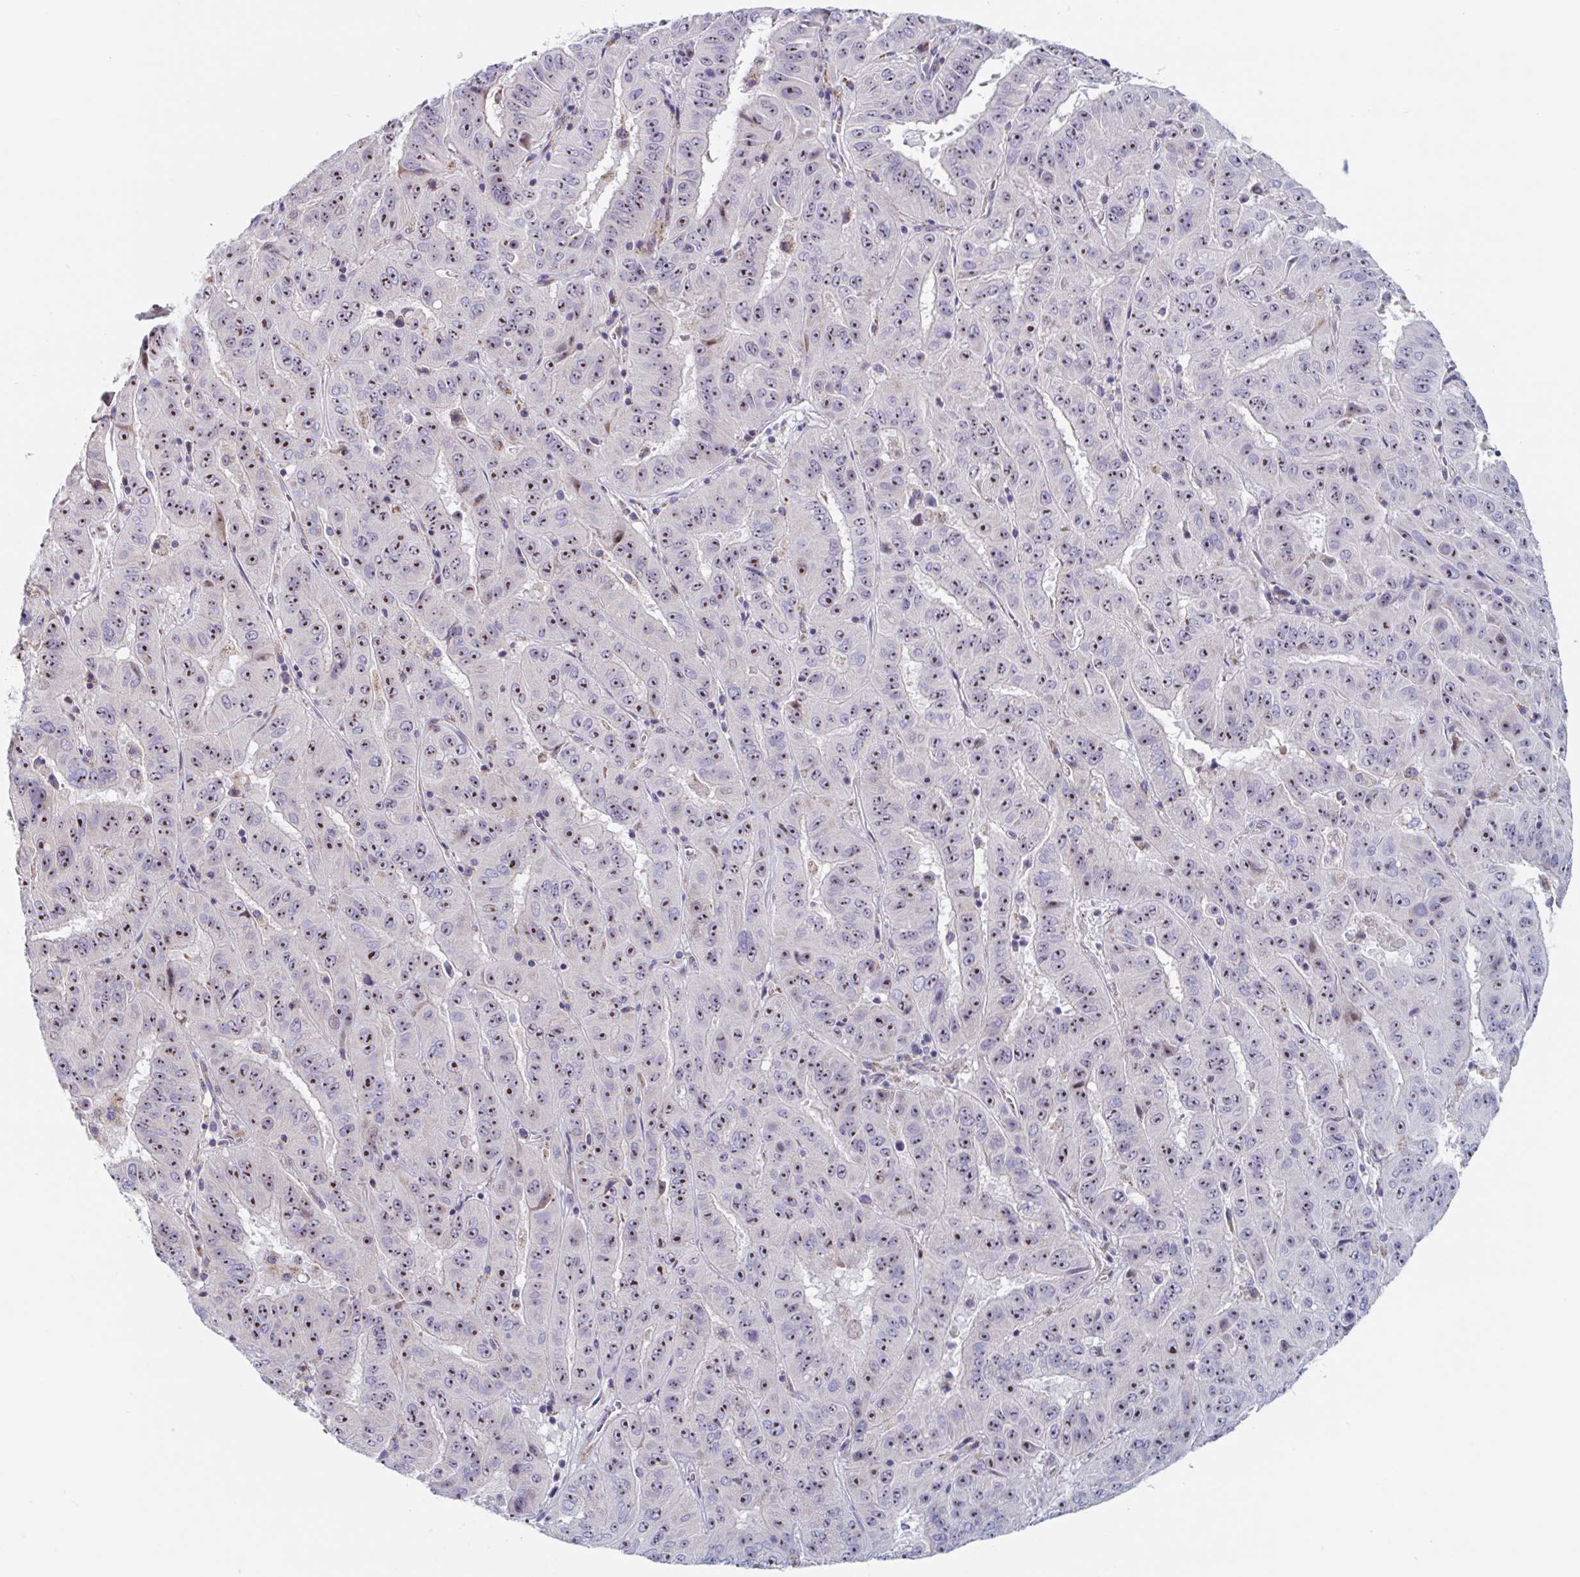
{"staining": {"intensity": "strong", "quantity": ">75%", "location": "nuclear"}, "tissue": "pancreatic cancer", "cell_type": "Tumor cells", "image_type": "cancer", "snomed": [{"axis": "morphology", "description": "Adenocarcinoma, NOS"}, {"axis": "topography", "description": "Pancreas"}], "caption": "Pancreatic cancer stained with a brown dye shows strong nuclear positive staining in approximately >75% of tumor cells.", "gene": "MRPL53", "patient": {"sex": "male", "age": 63}}